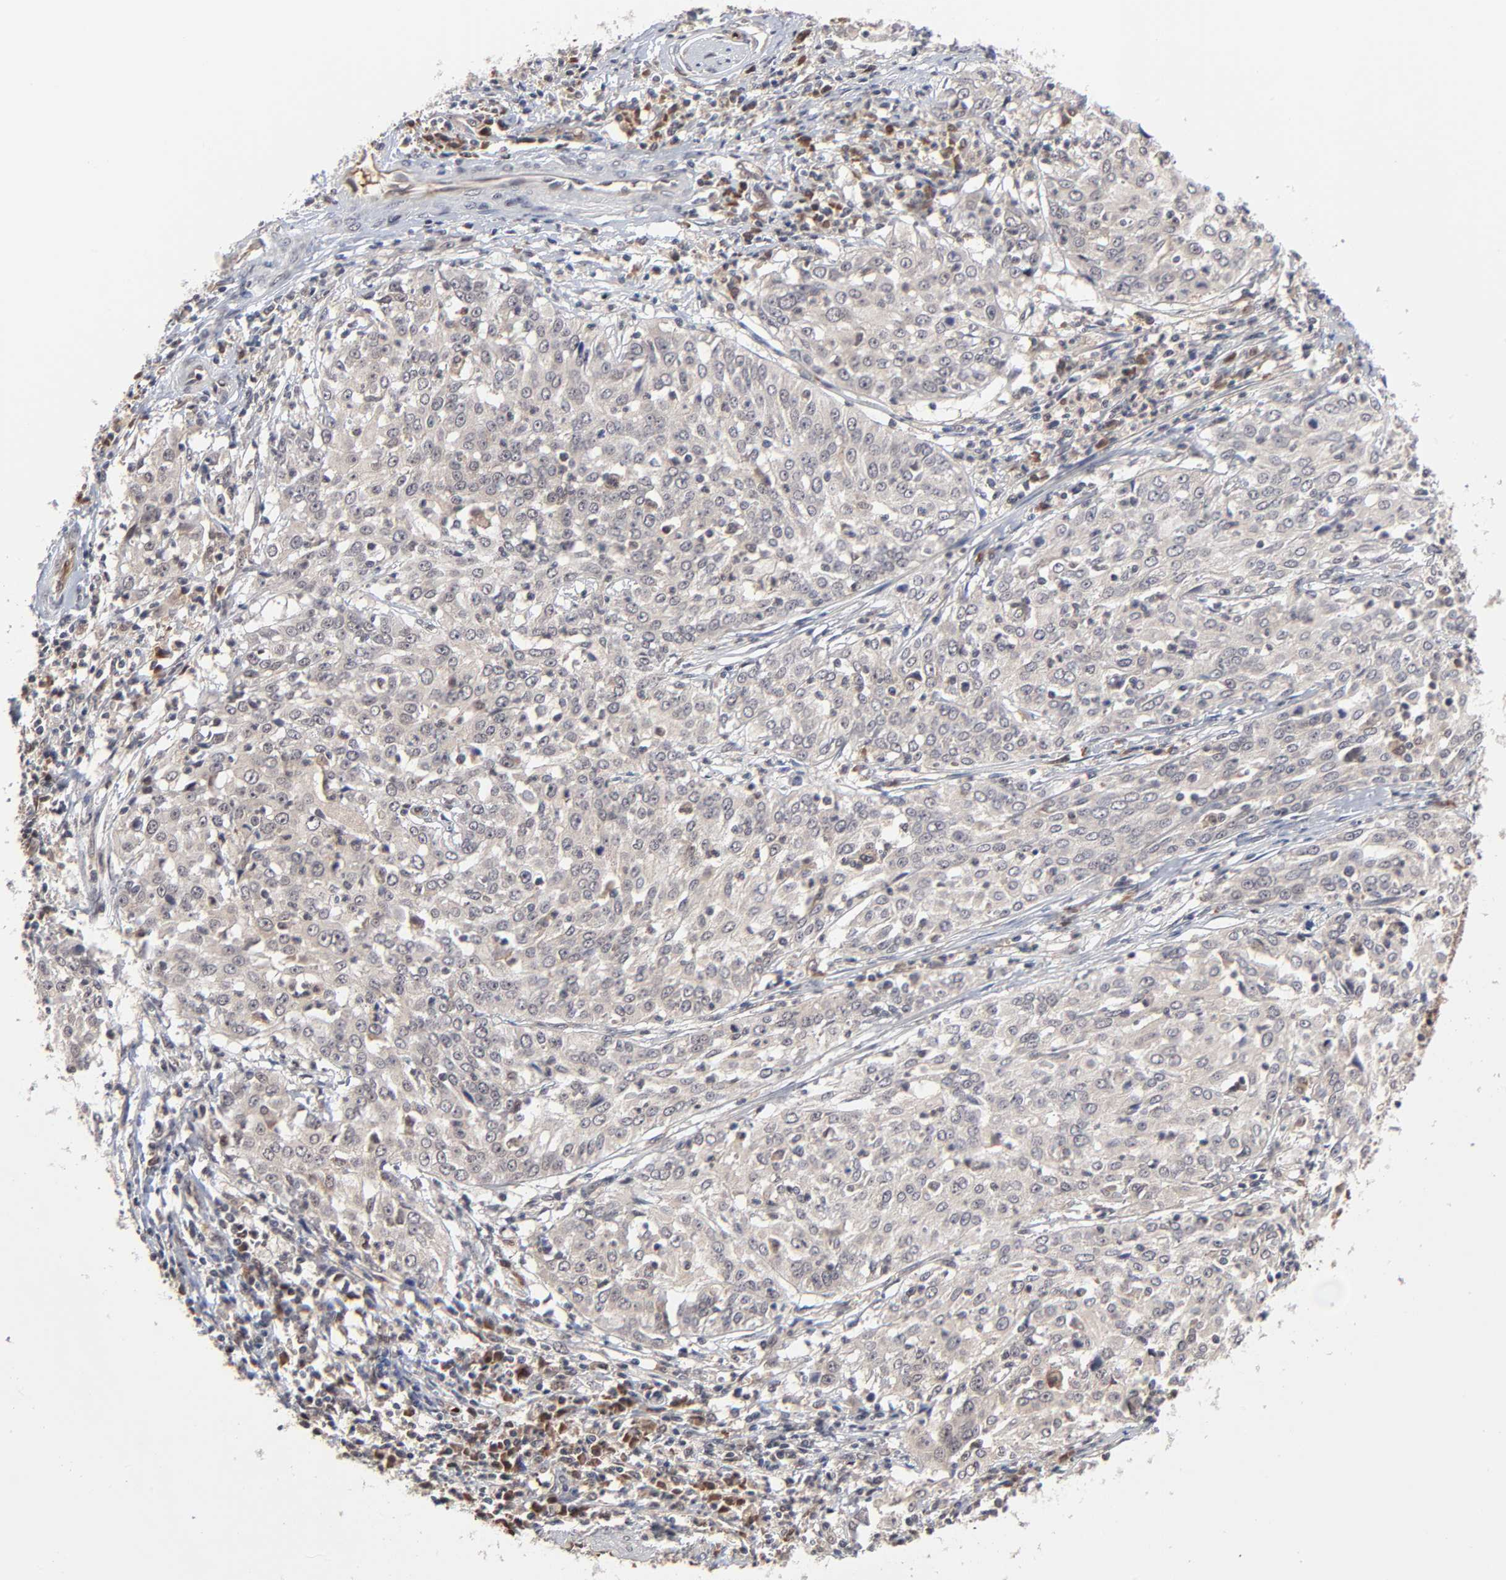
{"staining": {"intensity": "weak", "quantity": "25%-75%", "location": "cytoplasmic/membranous"}, "tissue": "cervical cancer", "cell_type": "Tumor cells", "image_type": "cancer", "snomed": [{"axis": "morphology", "description": "Squamous cell carcinoma, NOS"}, {"axis": "topography", "description": "Cervix"}], "caption": "The histopathology image reveals staining of cervical squamous cell carcinoma, revealing weak cytoplasmic/membranous protein expression (brown color) within tumor cells.", "gene": "CASP10", "patient": {"sex": "female", "age": 39}}